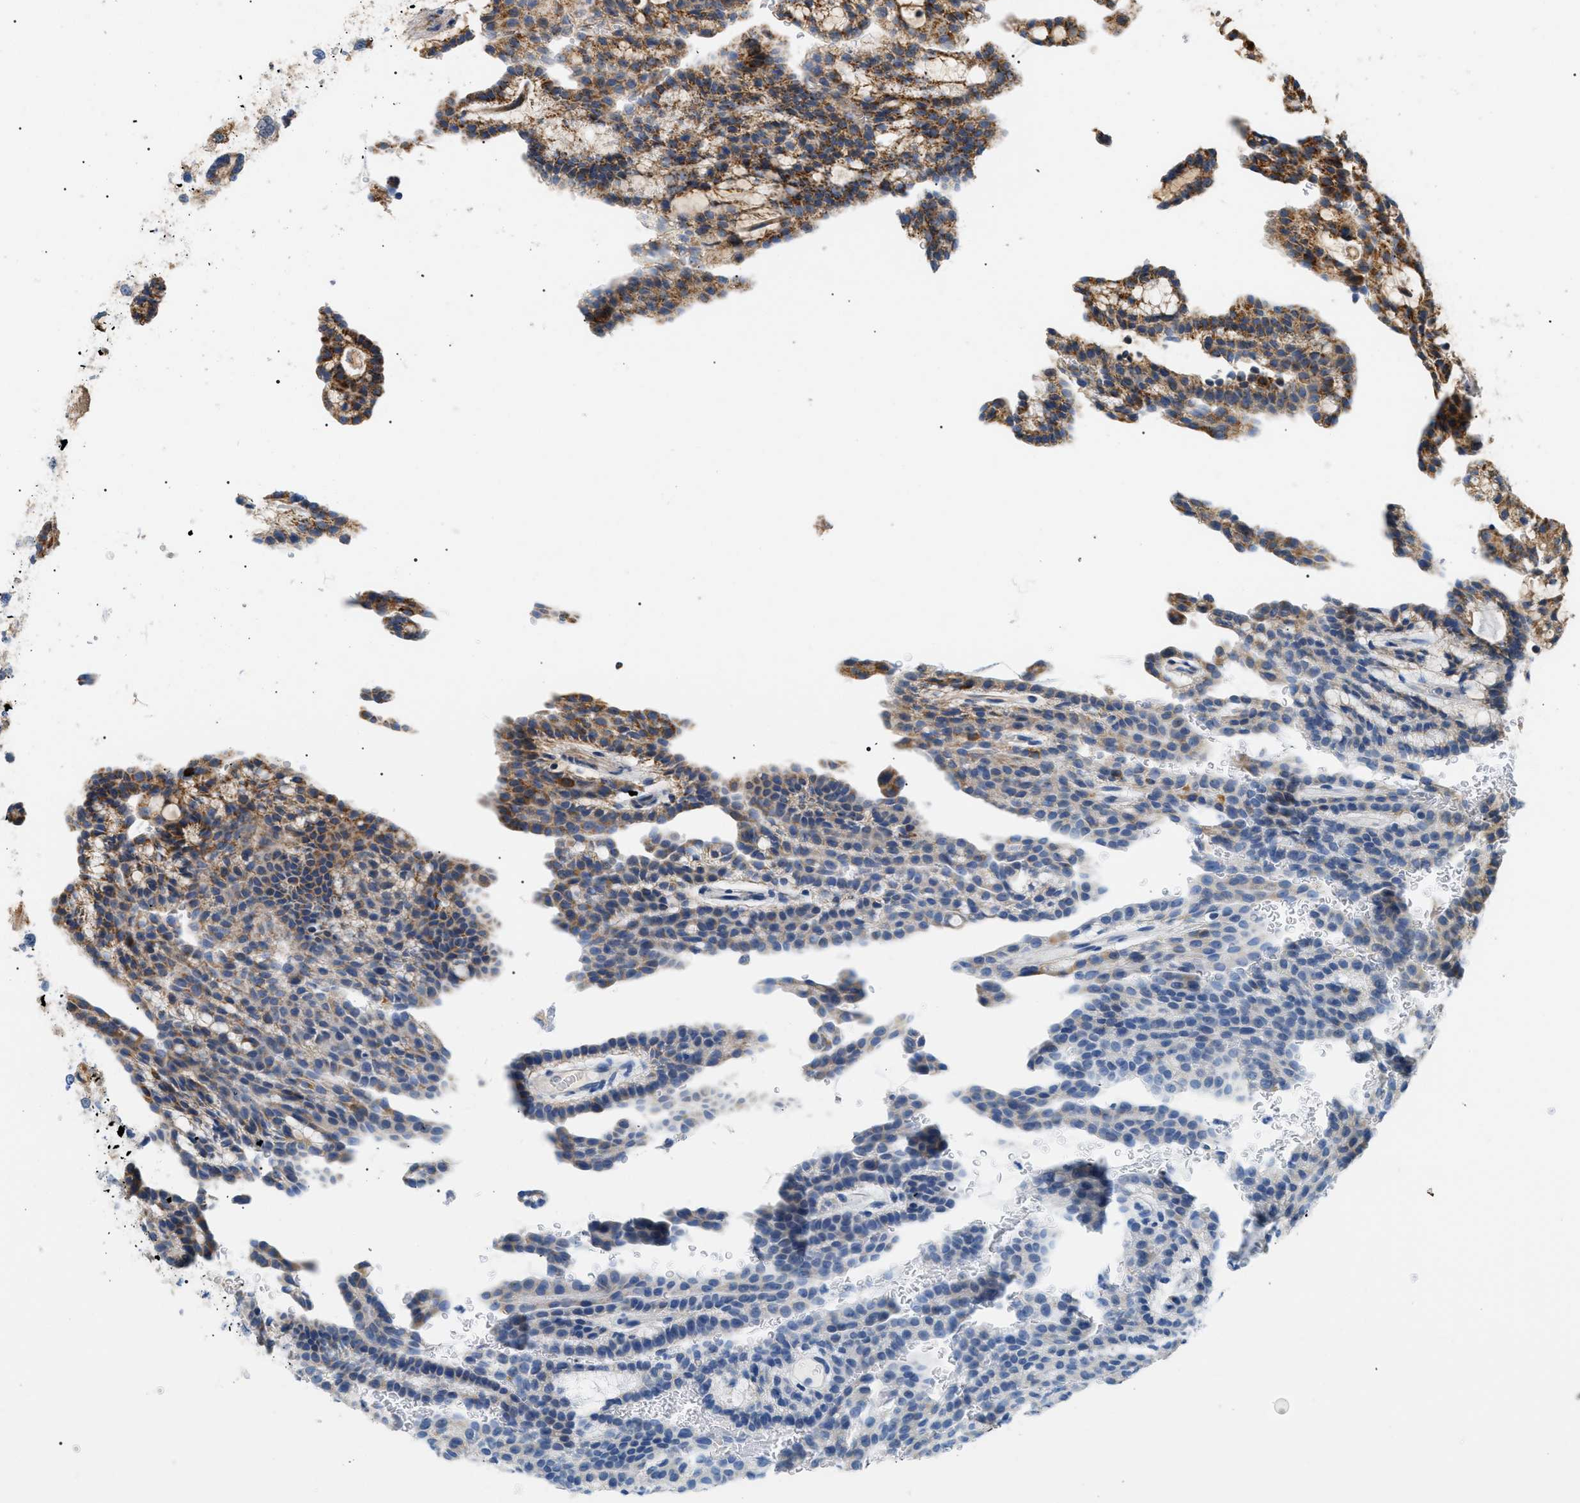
{"staining": {"intensity": "moderate", "quantity": "25%-75%", "location": "cytoplasmic/membranous"}, "tissue": "renal cancer", "cell_type": "Tumor cells", "image_type": "cancer", "snomed": [{"axis": "morphology", "description": "Adenocarcinoma, NOS"}, {"axis": "topography", "description": "Kidney"}], "caption": "Immunohistochemistry (IHC) of renal adenocarcinoma exhibits medium levels of moderate cytoplasmic/membranous positivity in about 25%-75% of tumor cells.", "gene": "UBXN8", "patient": {"sex": "male", "age": 63}}